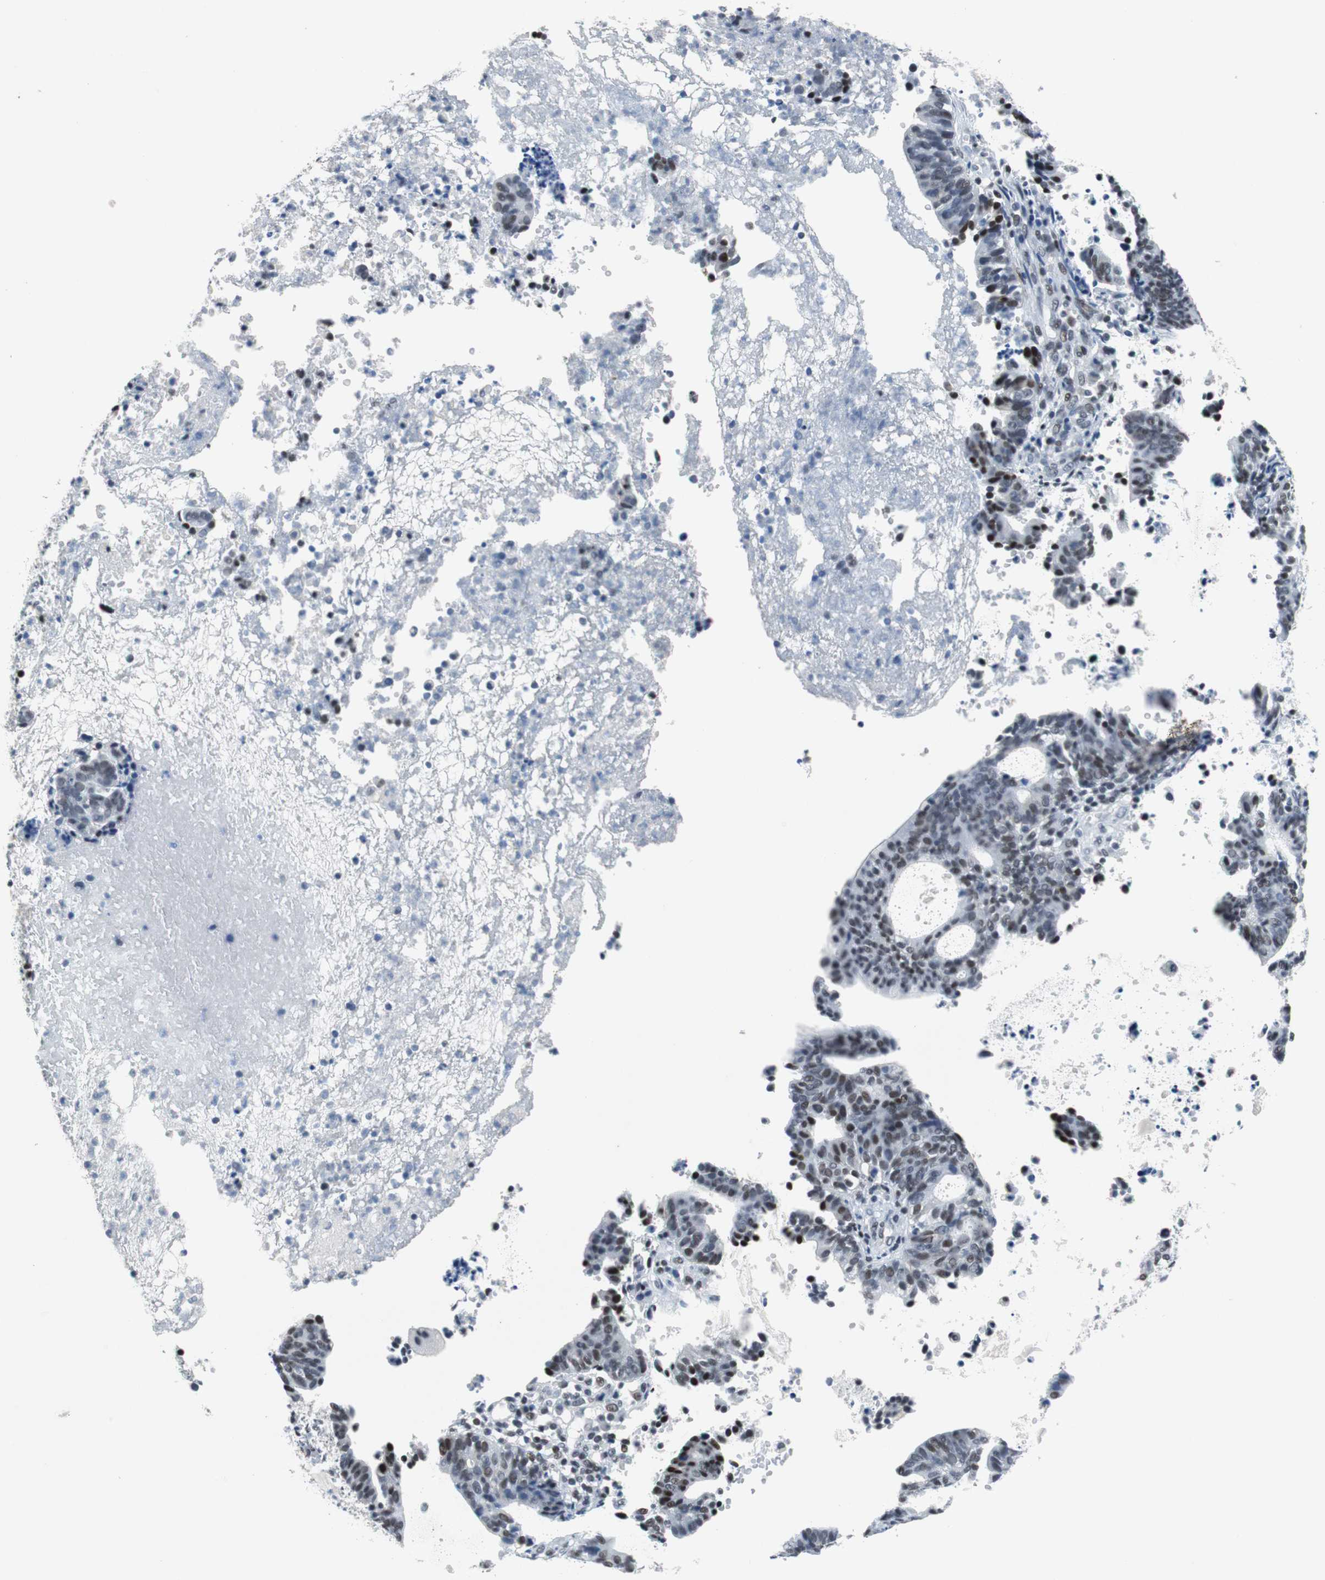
{"staining": {"intensity": "weak", "quantity": "25%-75%", "location": "nuclear"}, "tissue": "endometrial cancer", "cell_type": "Tumor cells", "image_type": "cancer", "snomed": [{"axis": "morphology", "description": "Adenocarcinoma, NOS"}, {"axis": "topography", "description": "Uterus"}], "caption": "Immunohistochemistry (IHC) photomicrograph of human endometrial cancer stained for a protein (brown), which demonstrates low levels of weak nuclear staining in about 25%-75% of tumor cells.", "gene": "HDAC3", "patient": {"sex": "female", "age": 83}}